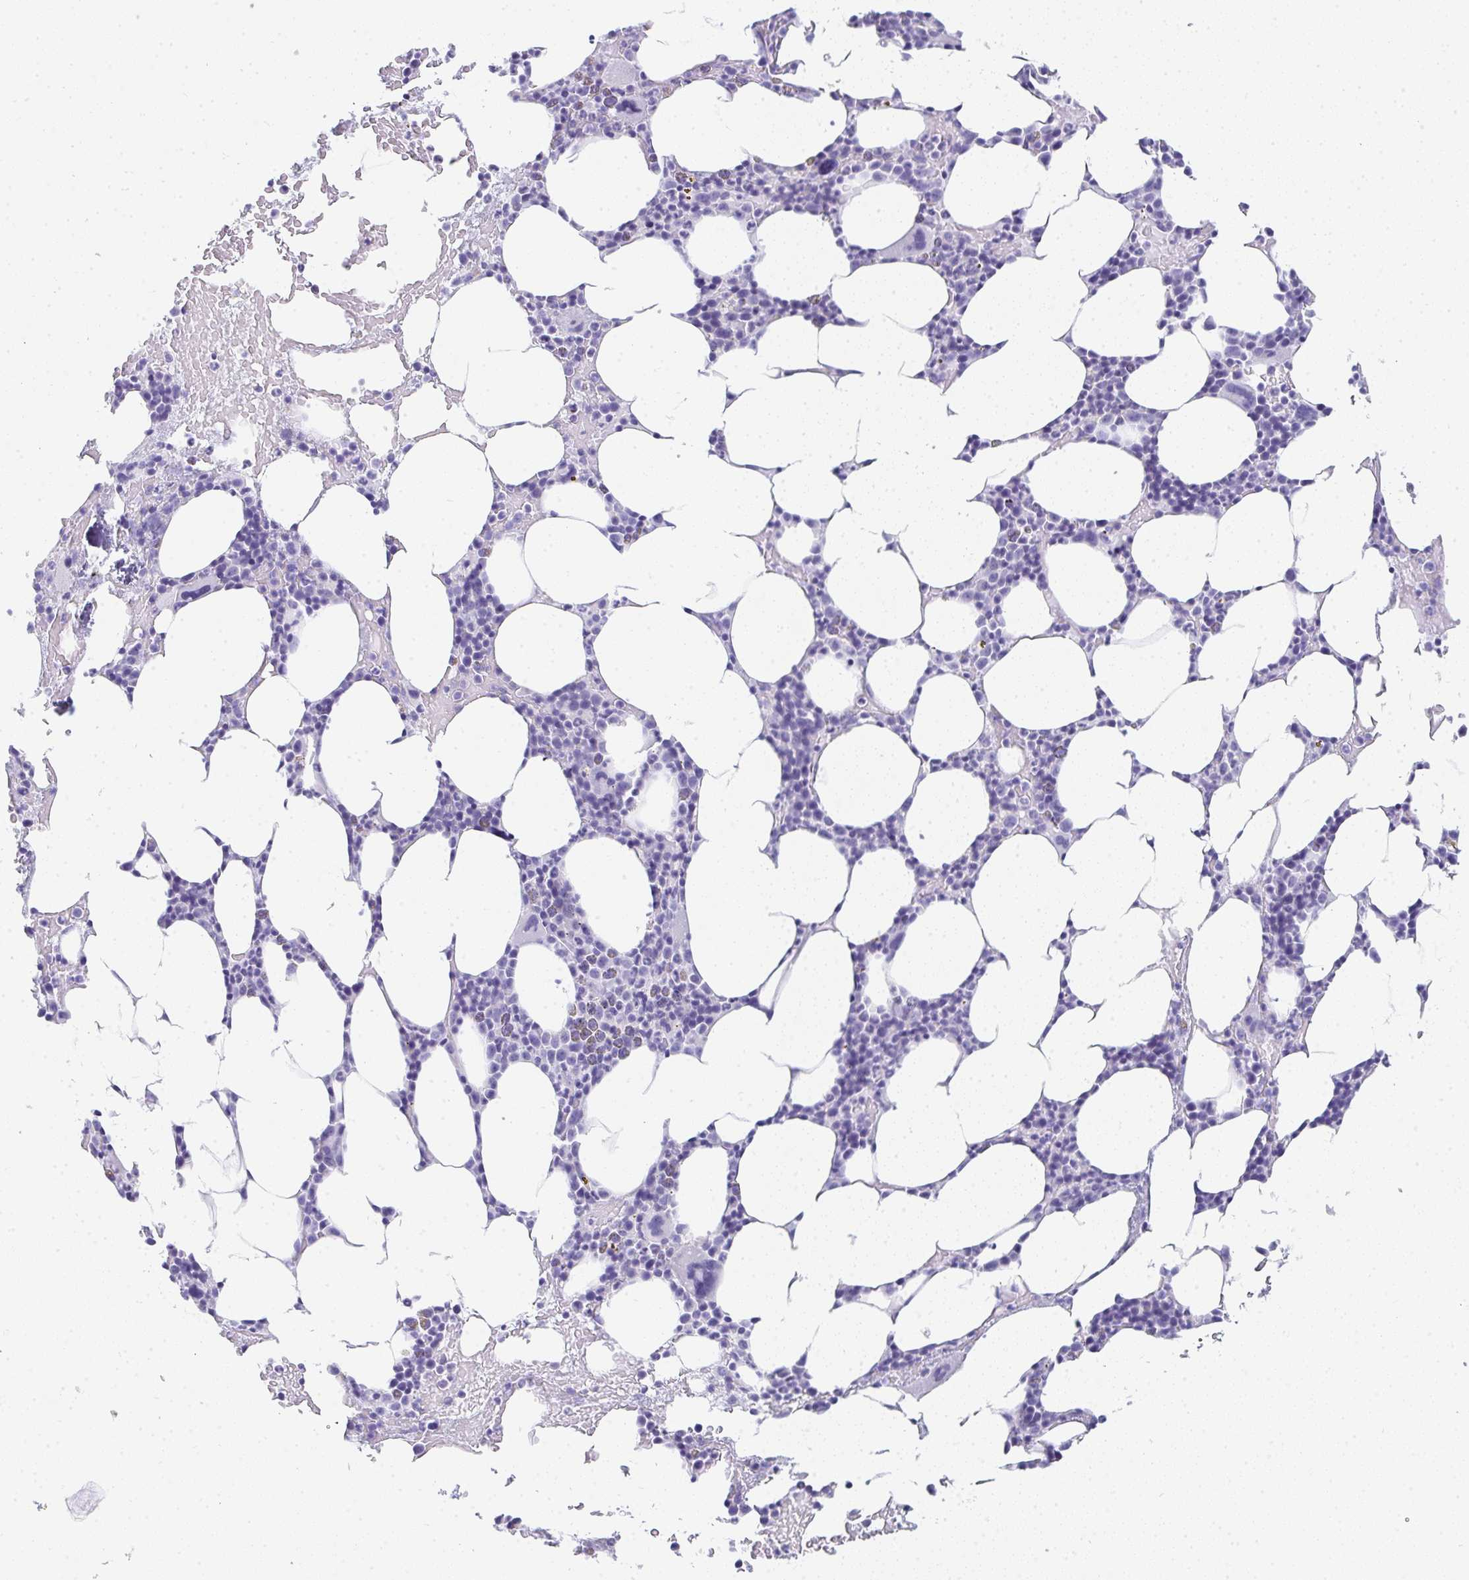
{"staining": {"intensity": "negative", "quantity": "none", "location": "none"}, "tissue": "bone marrow", "cell_type": "Hematopoietic cells", "image_type": "normal", "snomed": [{"axis": "morphology", "description": "Normal tissue, NOS"}, {"axis": "topography", "description": "Bone marrow"}], "caption": "The immunohistochemistry (IHC) photomicrograph has no significant staining in hematopoietic cells of bone marrow.", "gene": "PRND", "patient": {"sex": "female", "age": 62}}